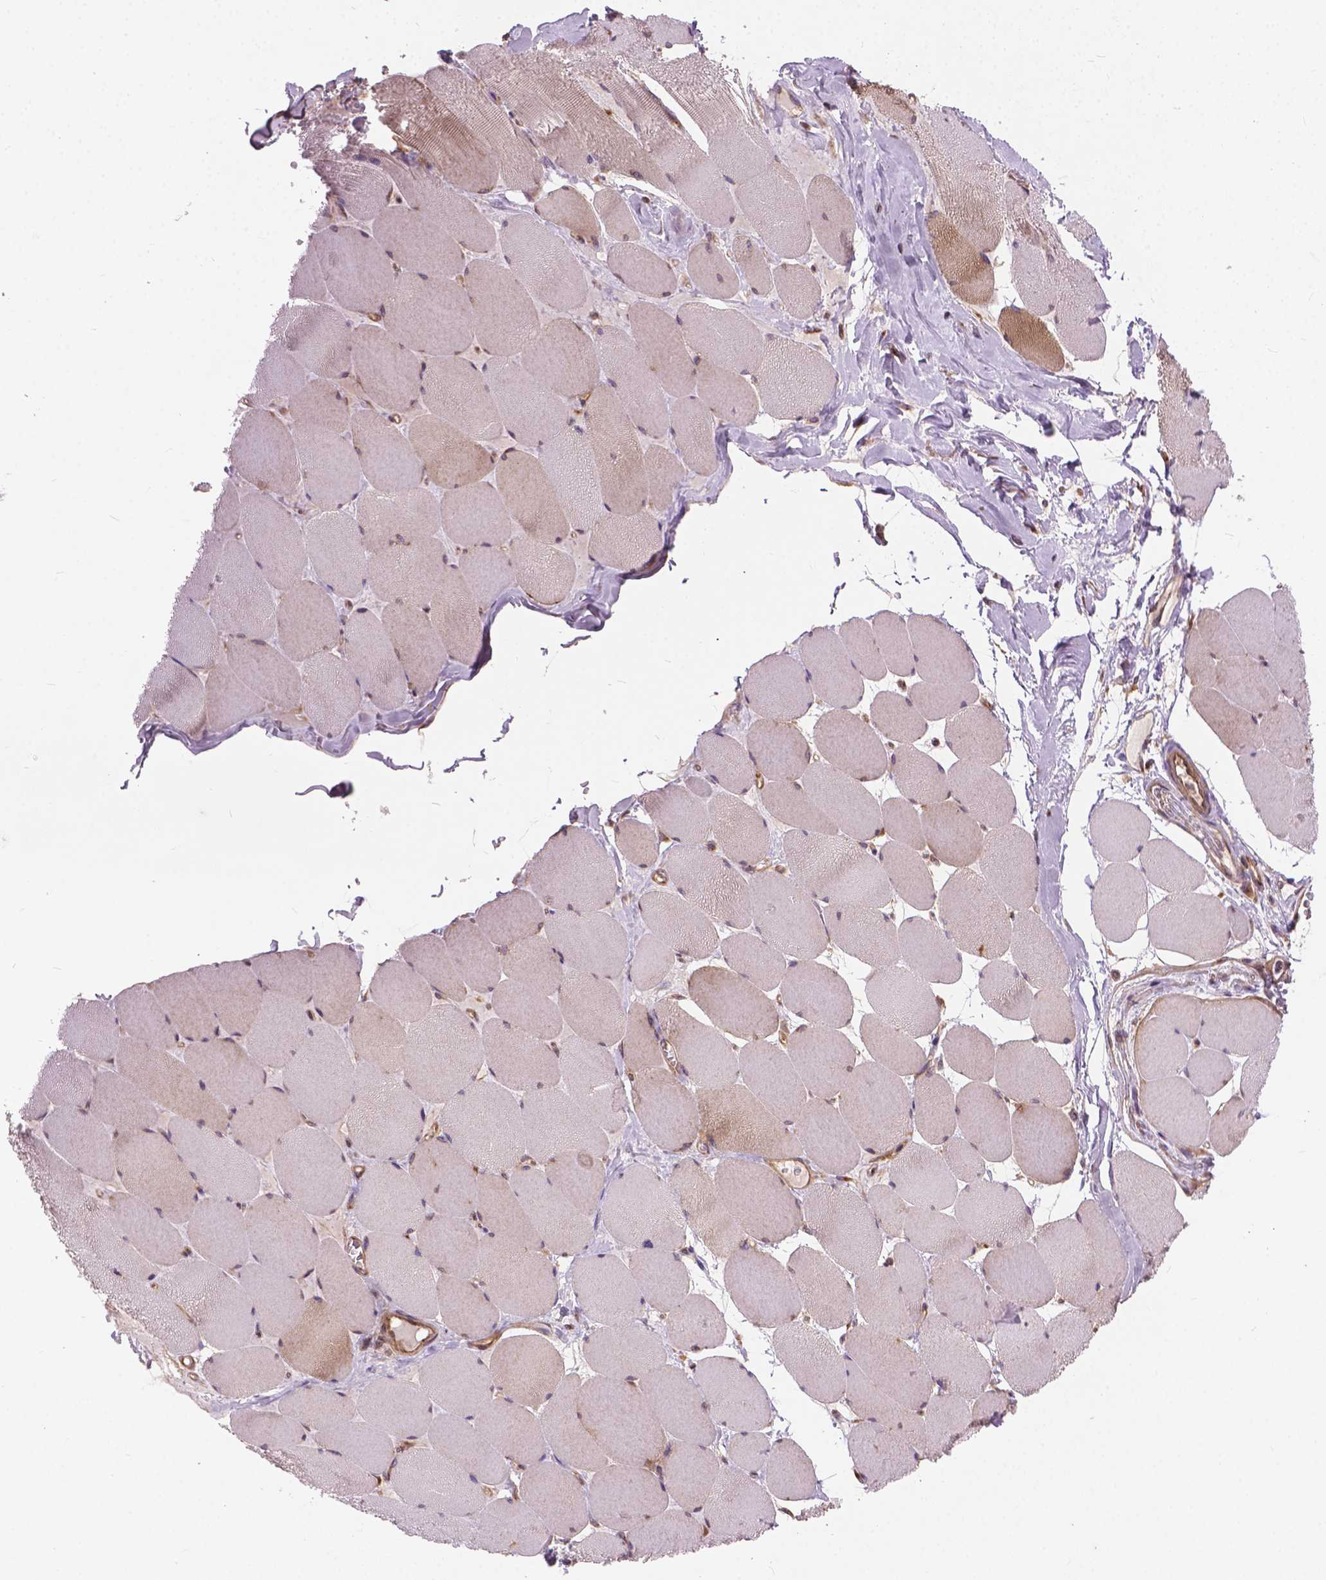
{"staining": {"intensity": "moderate", "quantity": "<25%", "location": "cytoplasmic/membranous"}, "tissue": "skeletal muscle", "cell_type": "Myocytes", "image_type": "normal", "snomed": [{"axis": "morphology", "description": "Normal tissue, NOS"}, {"axis": "topography", "description": "Skeletal muscle"}], "caption": "Immunohistochemistry (IHC) of benign human skeletal muscle exhibits low levels of moderate cytoplasmic/membranous positivity in about <25% of myocytes. (Brightfield microscopy of DAB IHC at high magnification).", "gene": "MZT1", "patient": {"sex": "female", "age": 75}}